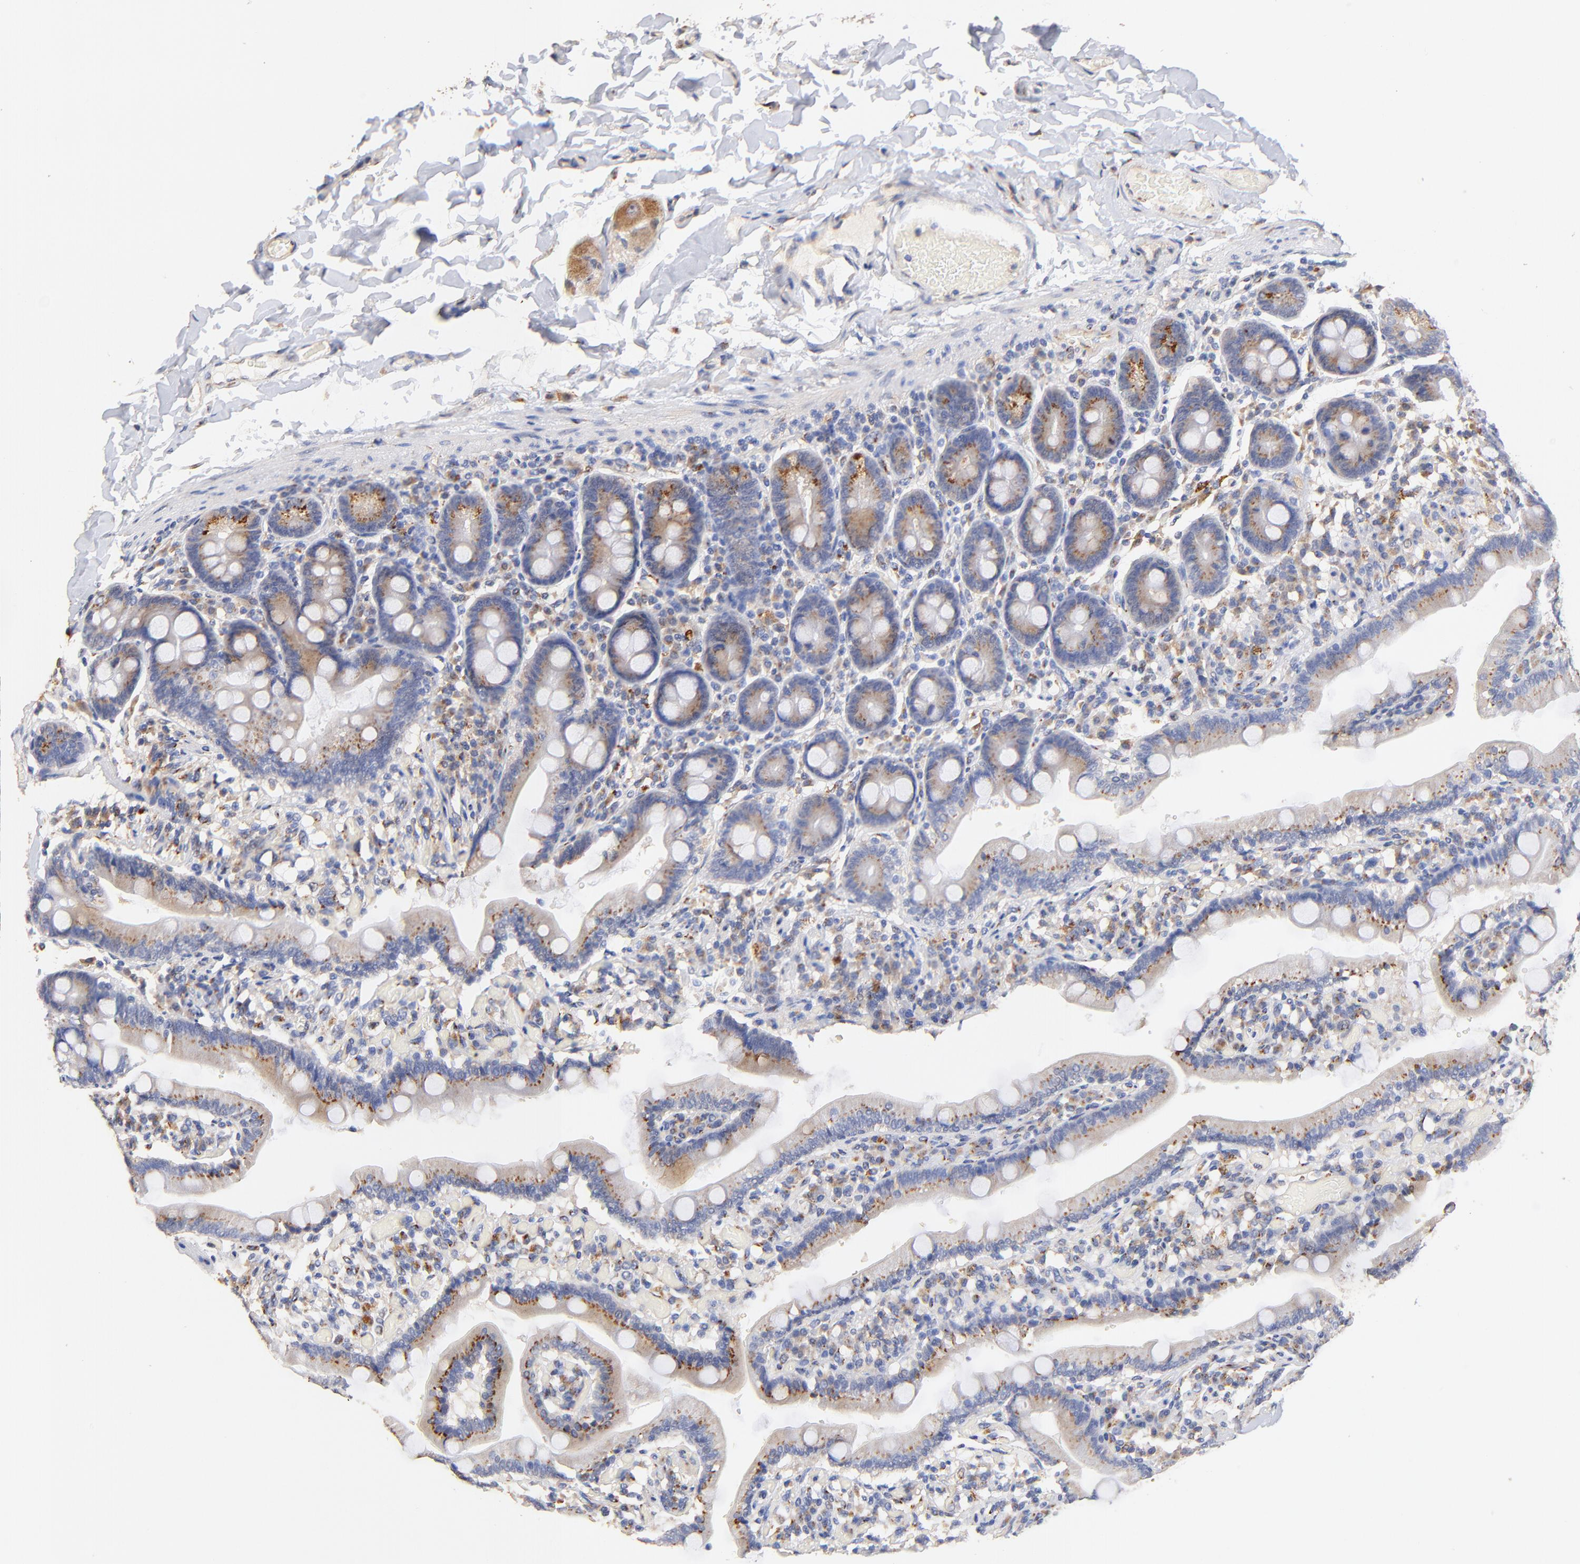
{"staining": {"intensity": "weak", "quantity": "25%-75%", "location": "cytoplasmic/membranous"}, "tissue": "duodenum", "cell_type": "Glandular cells", "image_type": "normal", "snomed": [{"axis": "morphology", "description": "Normal tissue, NOS"}, {"axis": "topography", "description": "Duodenum"}], "caption": "Immunohistochemistry (IHC) photomicrograph of benign duodenum: duodenum stained using immunohistochemistry demonstrates low levels of weak protein expression localized specifically in the cytoplasmic/membranous of glandular cells, appearing as a cytoplasmic/membranous brown color.", "gene": "FMNL3", "patient": {"sex": "male", "age": 66}}